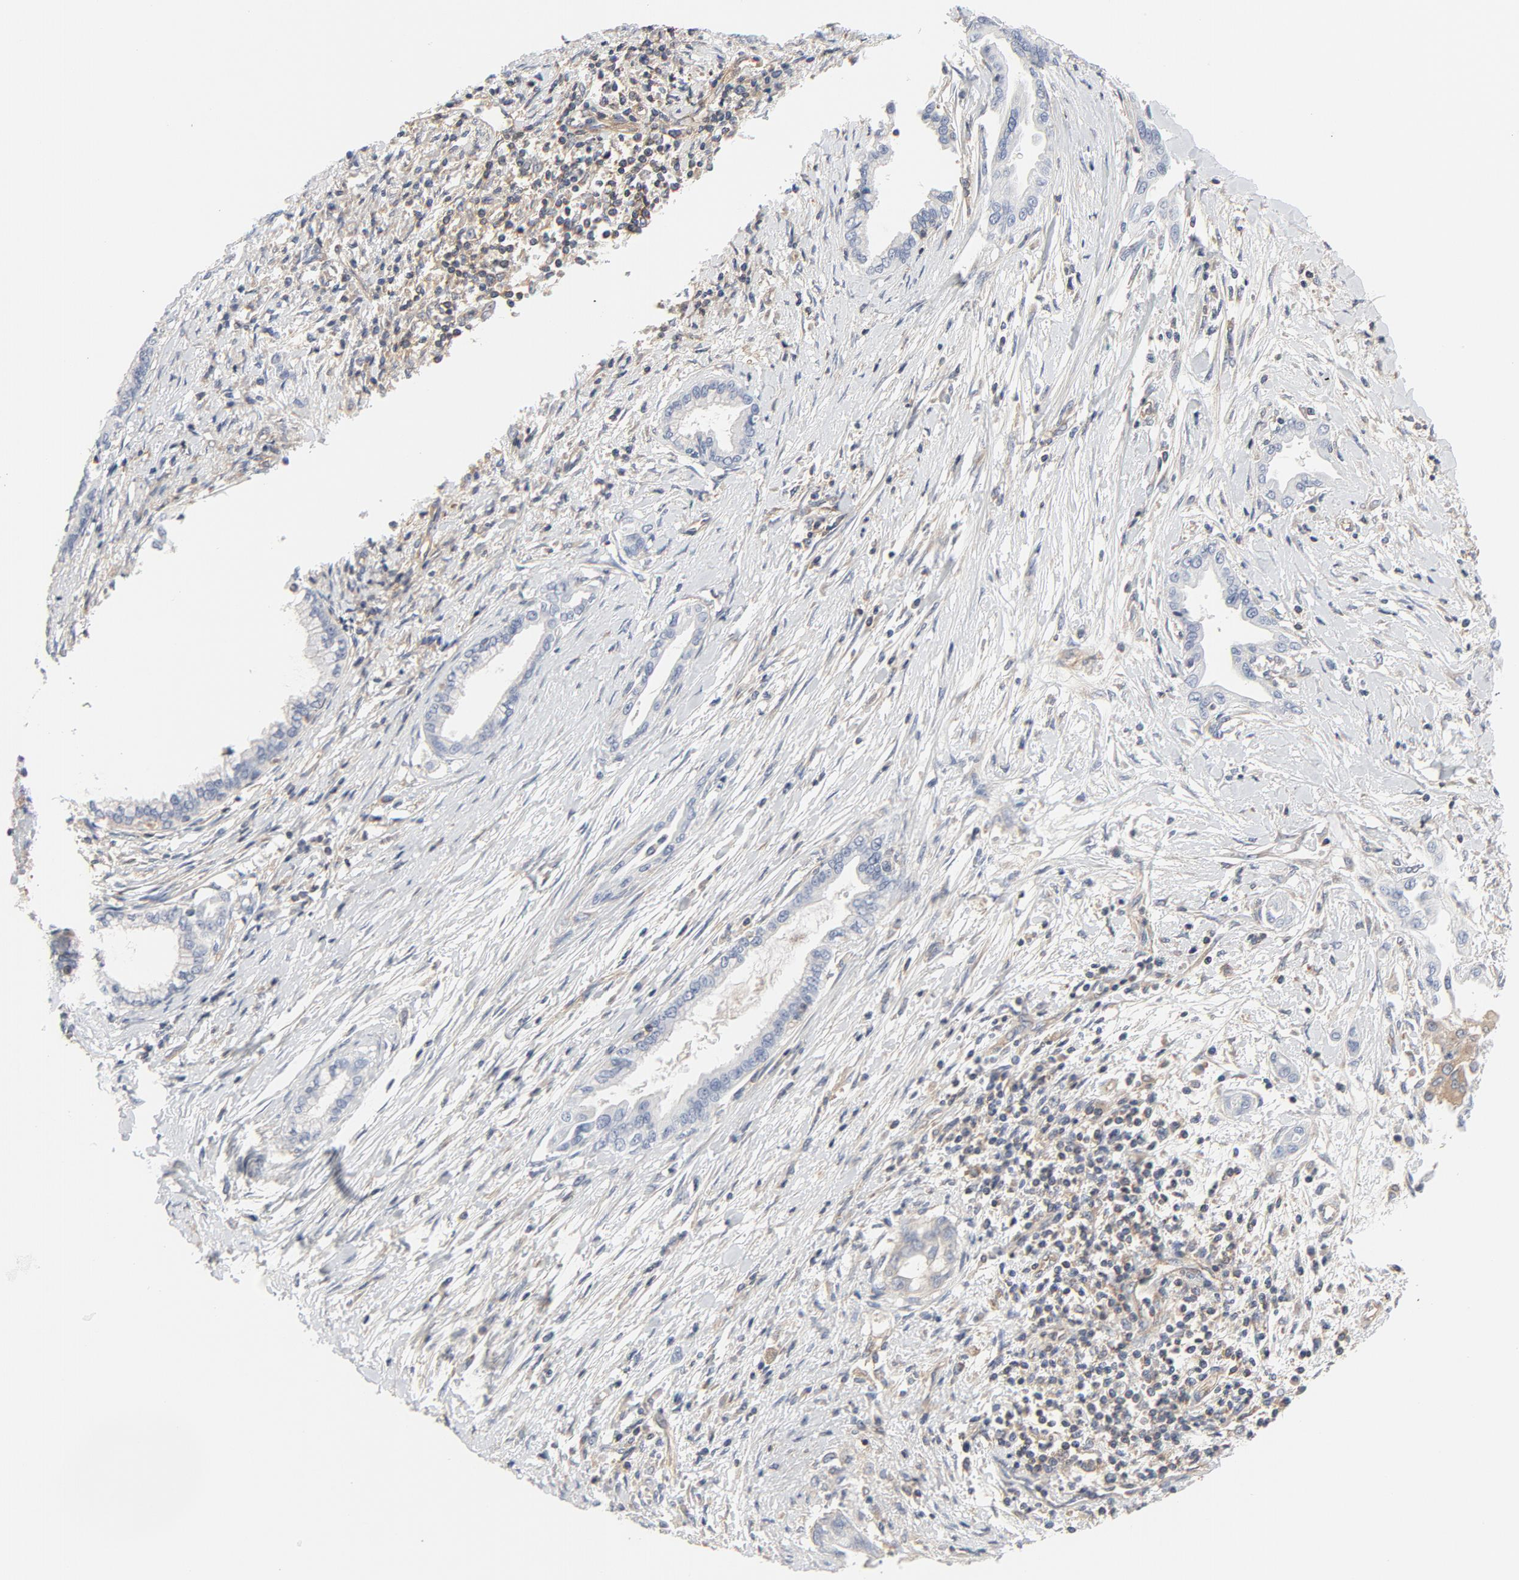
{"staining": {"intensity": "weak", "quantity": "<25%", "location": "cytoplasmic/membranous"}, "tissue": "pancreatic cancer", "cell_type": "Tumor cells", "image_type": "cancer", "snomed": [{"axis": "morphology", "description": "Adenocarcinoma, NOS"}, {"axis": "topography", "description": "Pancreas"}], "caption": "This is an IHC histopathology image of adenocarcinoma (pancreatic). There is no expression in tumor cells.", "gene": "RABEP1", "patient": {"sex": "female", "age": 64}}